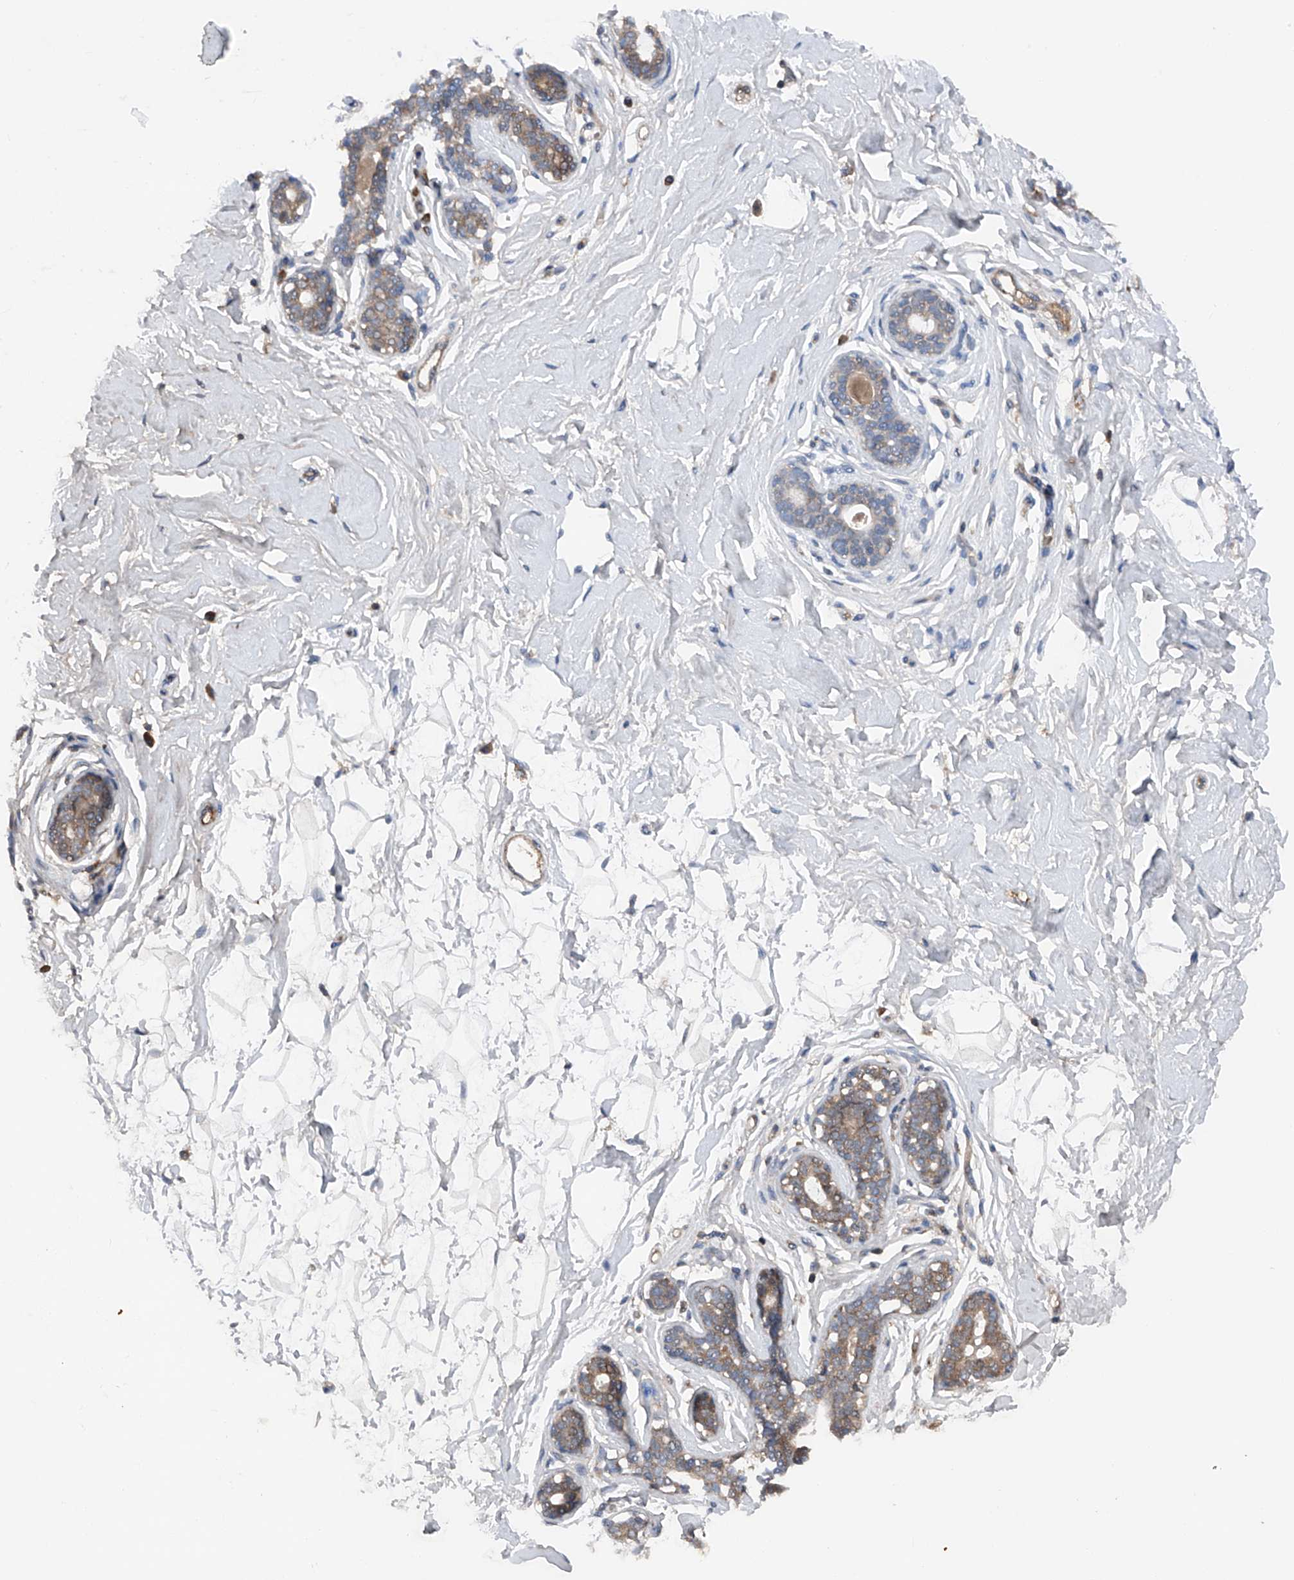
{"staining": {"intensity": "negative", "quantity": "none", "location": "none"}, "tissue": "breast", "cell_type": "Adipocytes", "image_type": "normal", "snomed": [{"axis": "morphology", "description": "Normal tissue, NOS"}, {"axis": "morphology", "description": "Adenoma, NOS"}, {"axis": "topography", "description": "Breast"}], "caption": "Immunohistochemistry histopathology image of benign human breast stained for a protein (brown), which exhibits no positivity in adipocytes. Brightfield microscopy of IHC stained with DAB (3,3'-diaminobenzidine) (brown) and hematoxylin (blue), captured at high magnification.", "gene": "DAD1", "patient": {"sex": "female", "age": 23}}